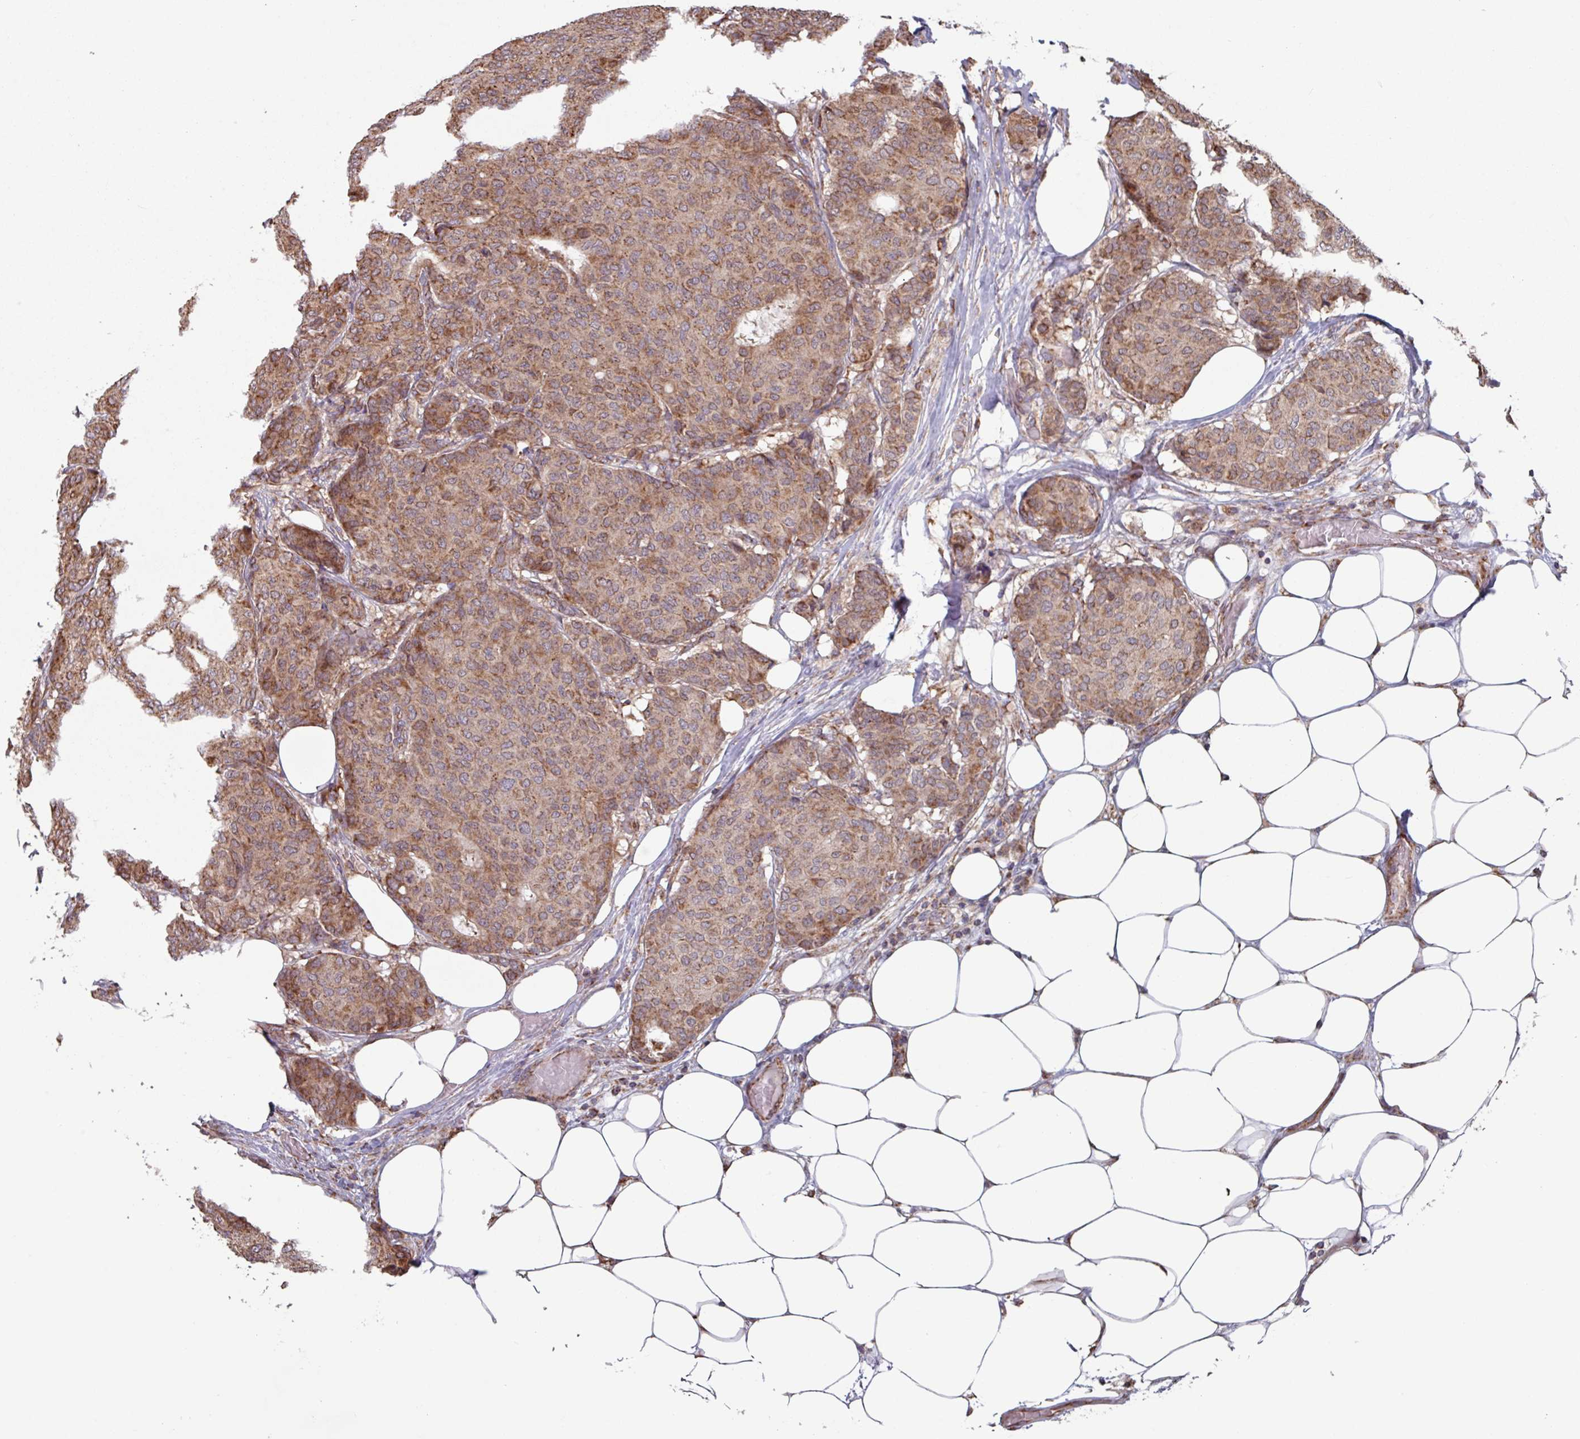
{"staining": {"intensity": "moderate", "quantity": ">75%", "location": "cytoplasmic/membranous"}, "tissue": "breast cancer", "cell_type": "Tumor cells", "image_type": "cancer", "snomed": [{"axis": "morphology", "description": "Duct carcinoma"}, {"axis": "topography", "description": "Breast"}], "caption": "This photomicrograph exhibits immunohistochemistry staining of human breast cancer, with medium moderate cytoplasmic/membranous staining in about >75% of tumor cells.", "gene": "COX7C", "patient": {"sex": "female", "age": 75}}